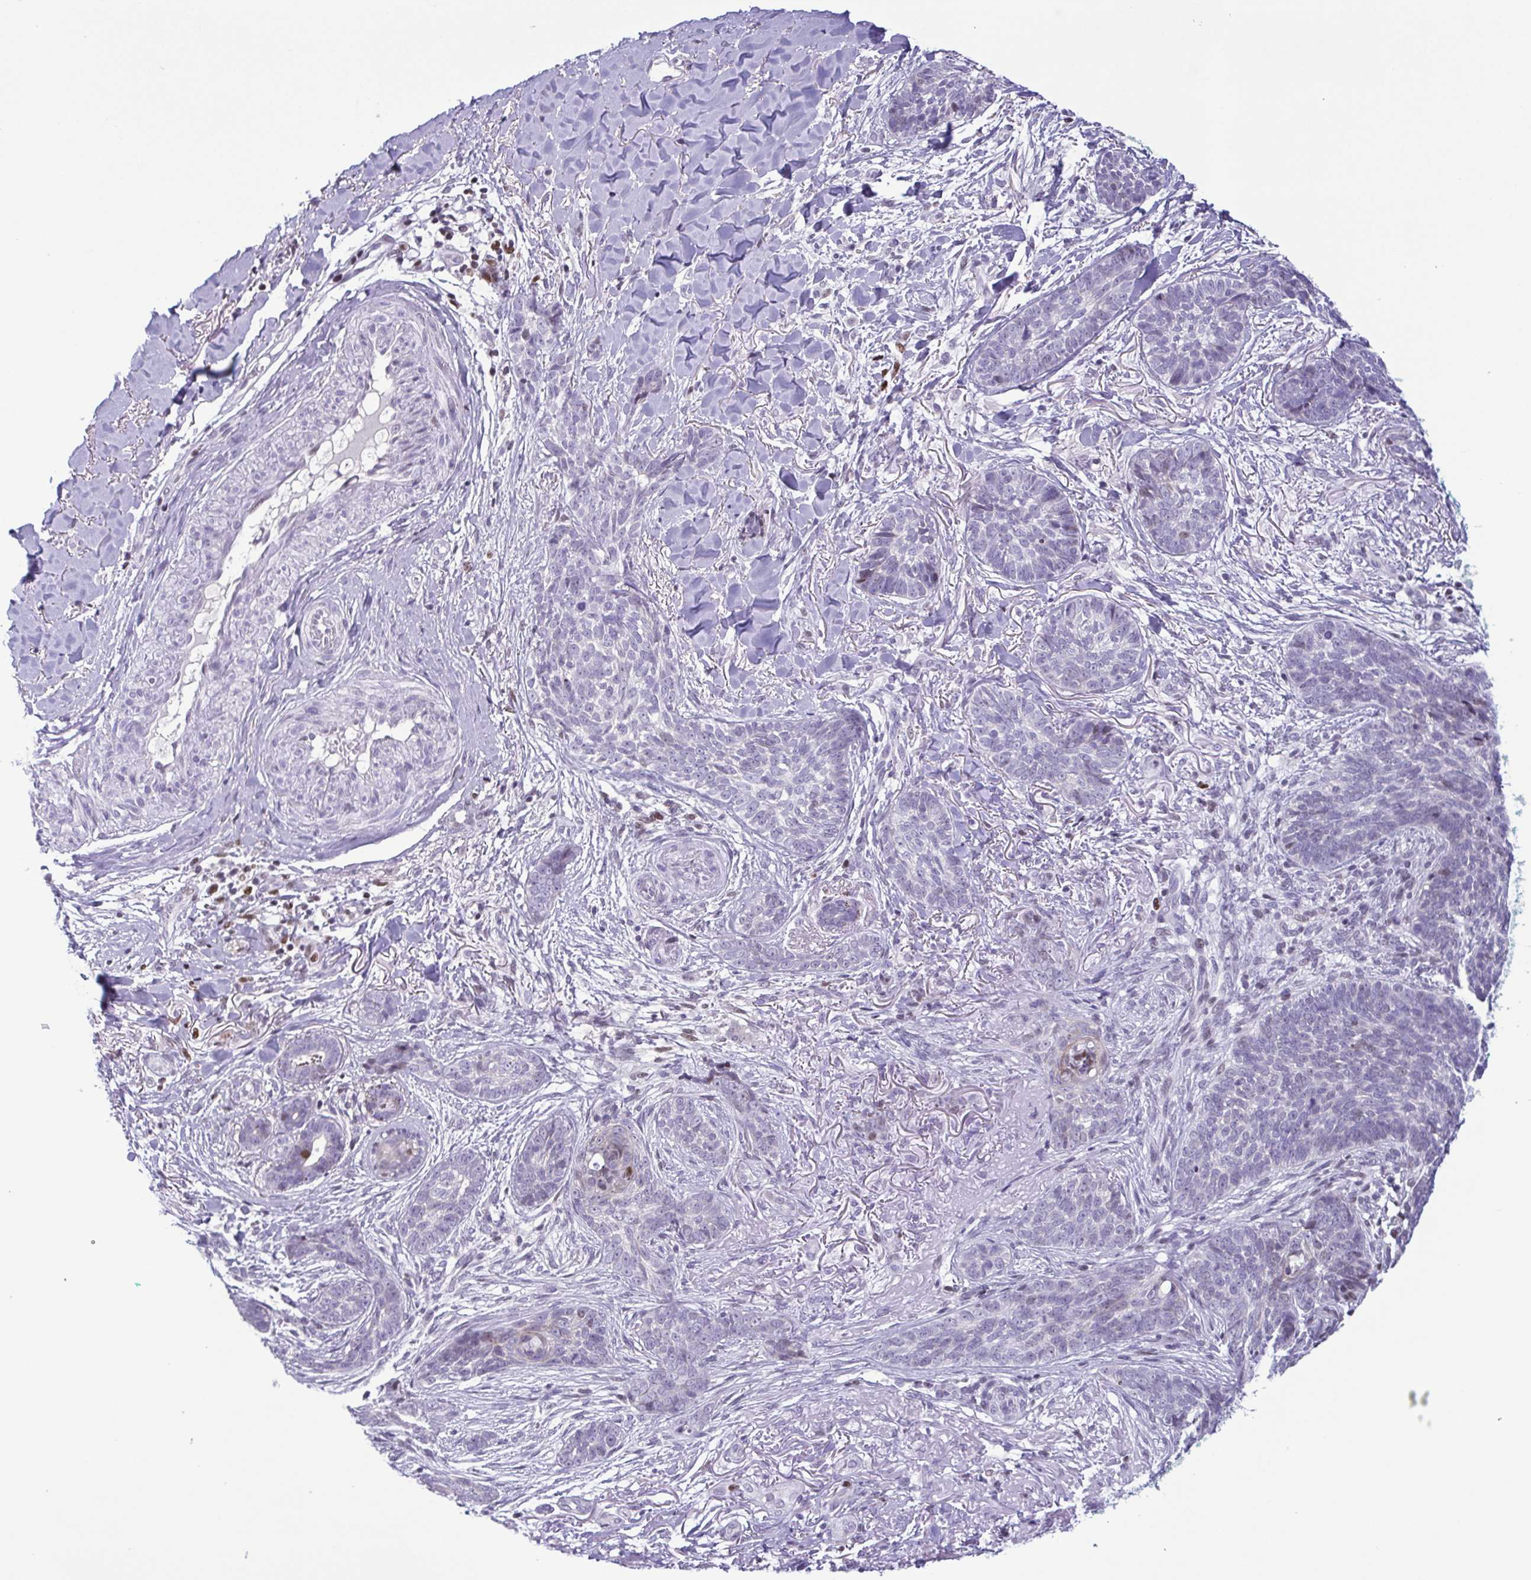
{"staining": {"intensity": "negative", "quantity": "none", "location": "none"}, "tissue": "skin cancer", "cell_type": "Tumor cells", "image_type": "cancer", "snomed": [{"axis": "morphology", "description": "Basal cell carcinoma"}, {"axis": "topography", "description": "Skin"}, {"axis": "topography", "description": "Skin of face"}], "caption": "IHC histopathology image of neoplastic tissue: skin cancer (basal cell carcinoma) stained with DAB shows no significant protein staining in tumor cells.", "gene": "IRF1", "patient": {"sex": "male", "age": 88}}